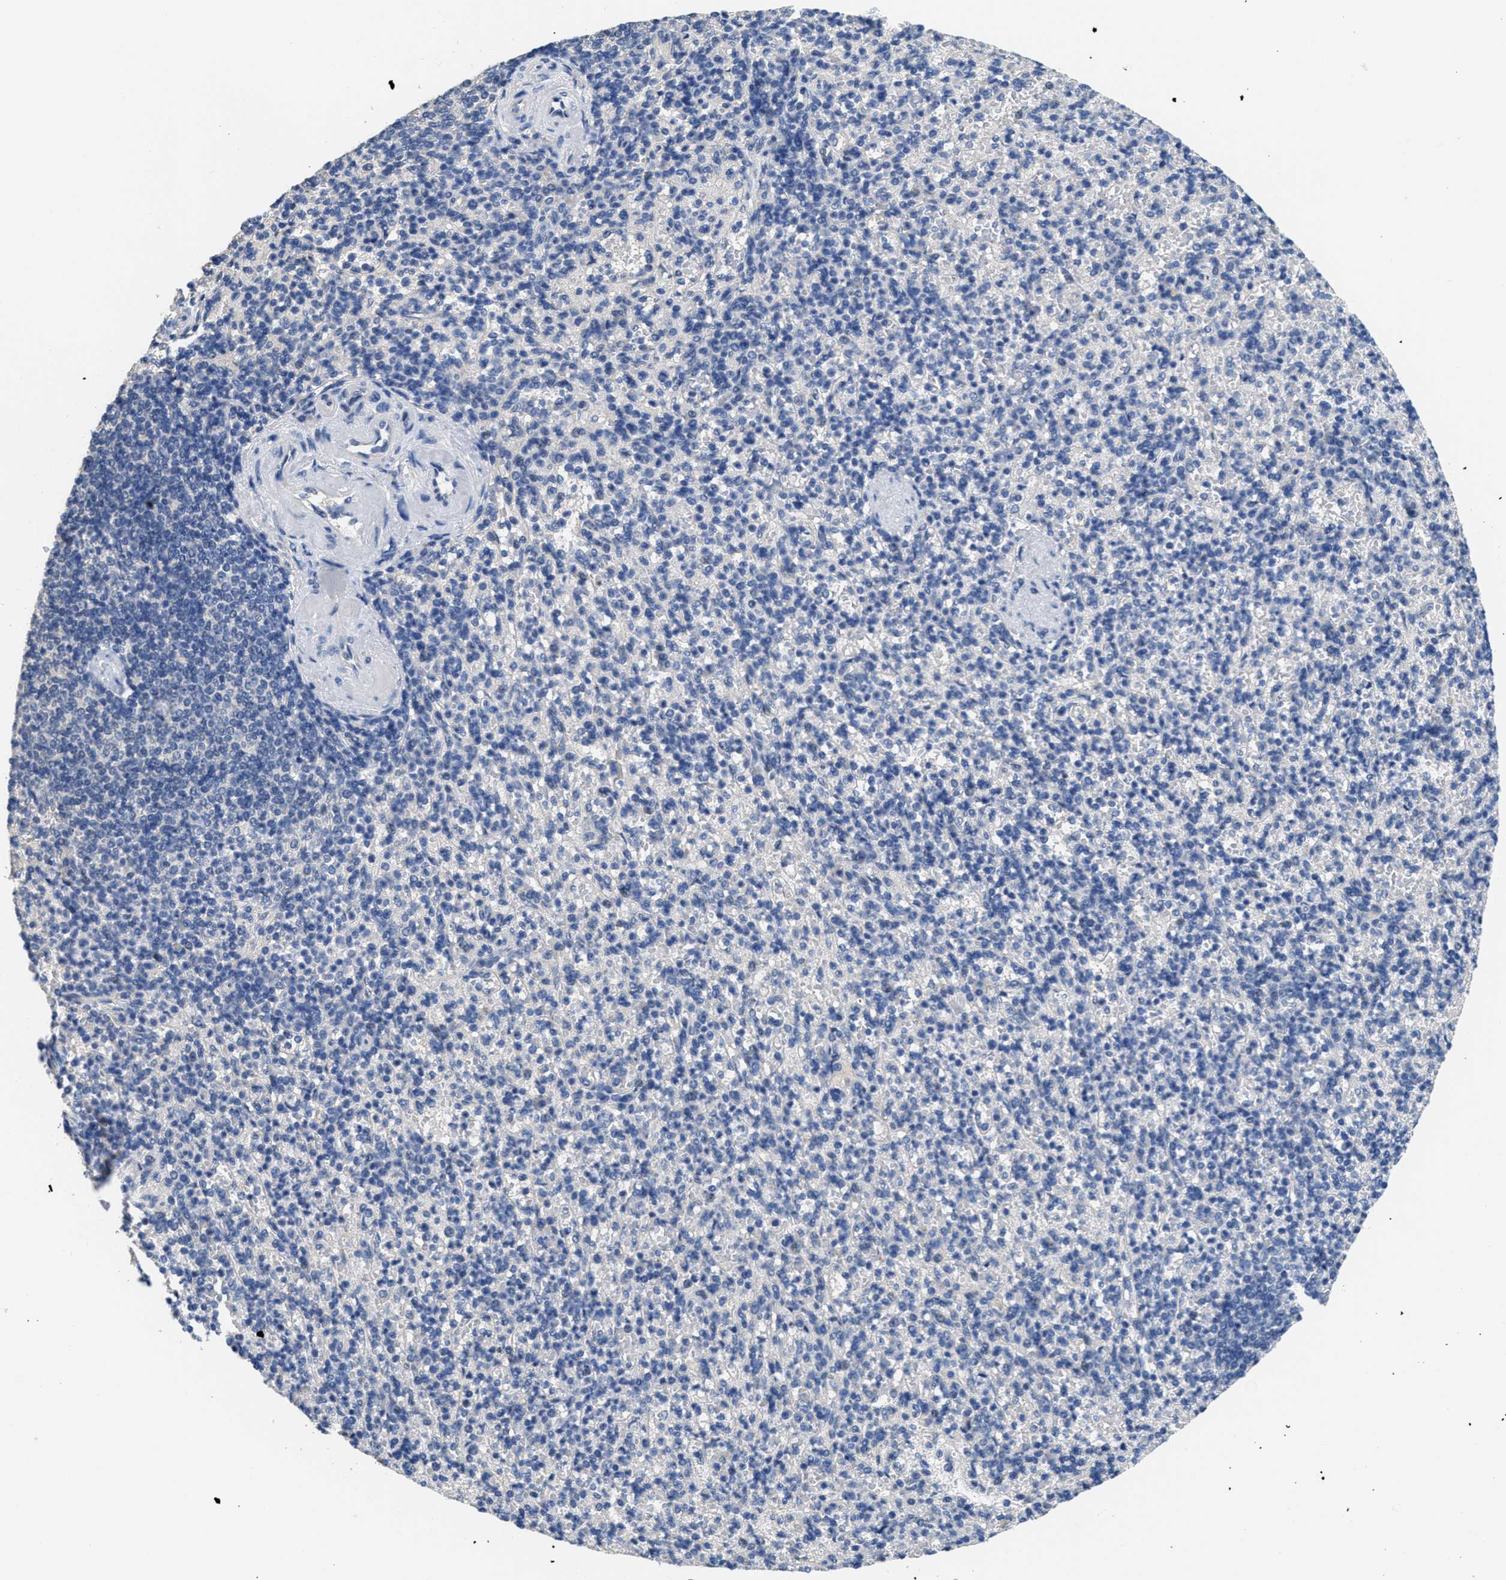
{"staining": {"intensity": "negative", "quantity": "none", "location": "none"}, "tissue": "spleen", "cell_type": "Cells in red pulp", "image_type": "normal", "snomed": [{"axis": "morphology", "description": "Normal tissue, NOS"}, {"axis": "topography", "description": "Spleen"}], "caption": "Immunohistochemistry of normal spleen shows no staining in cells in red pulp.", "gene": "CA9", "patient": {"sex": "female", "age": 74}}